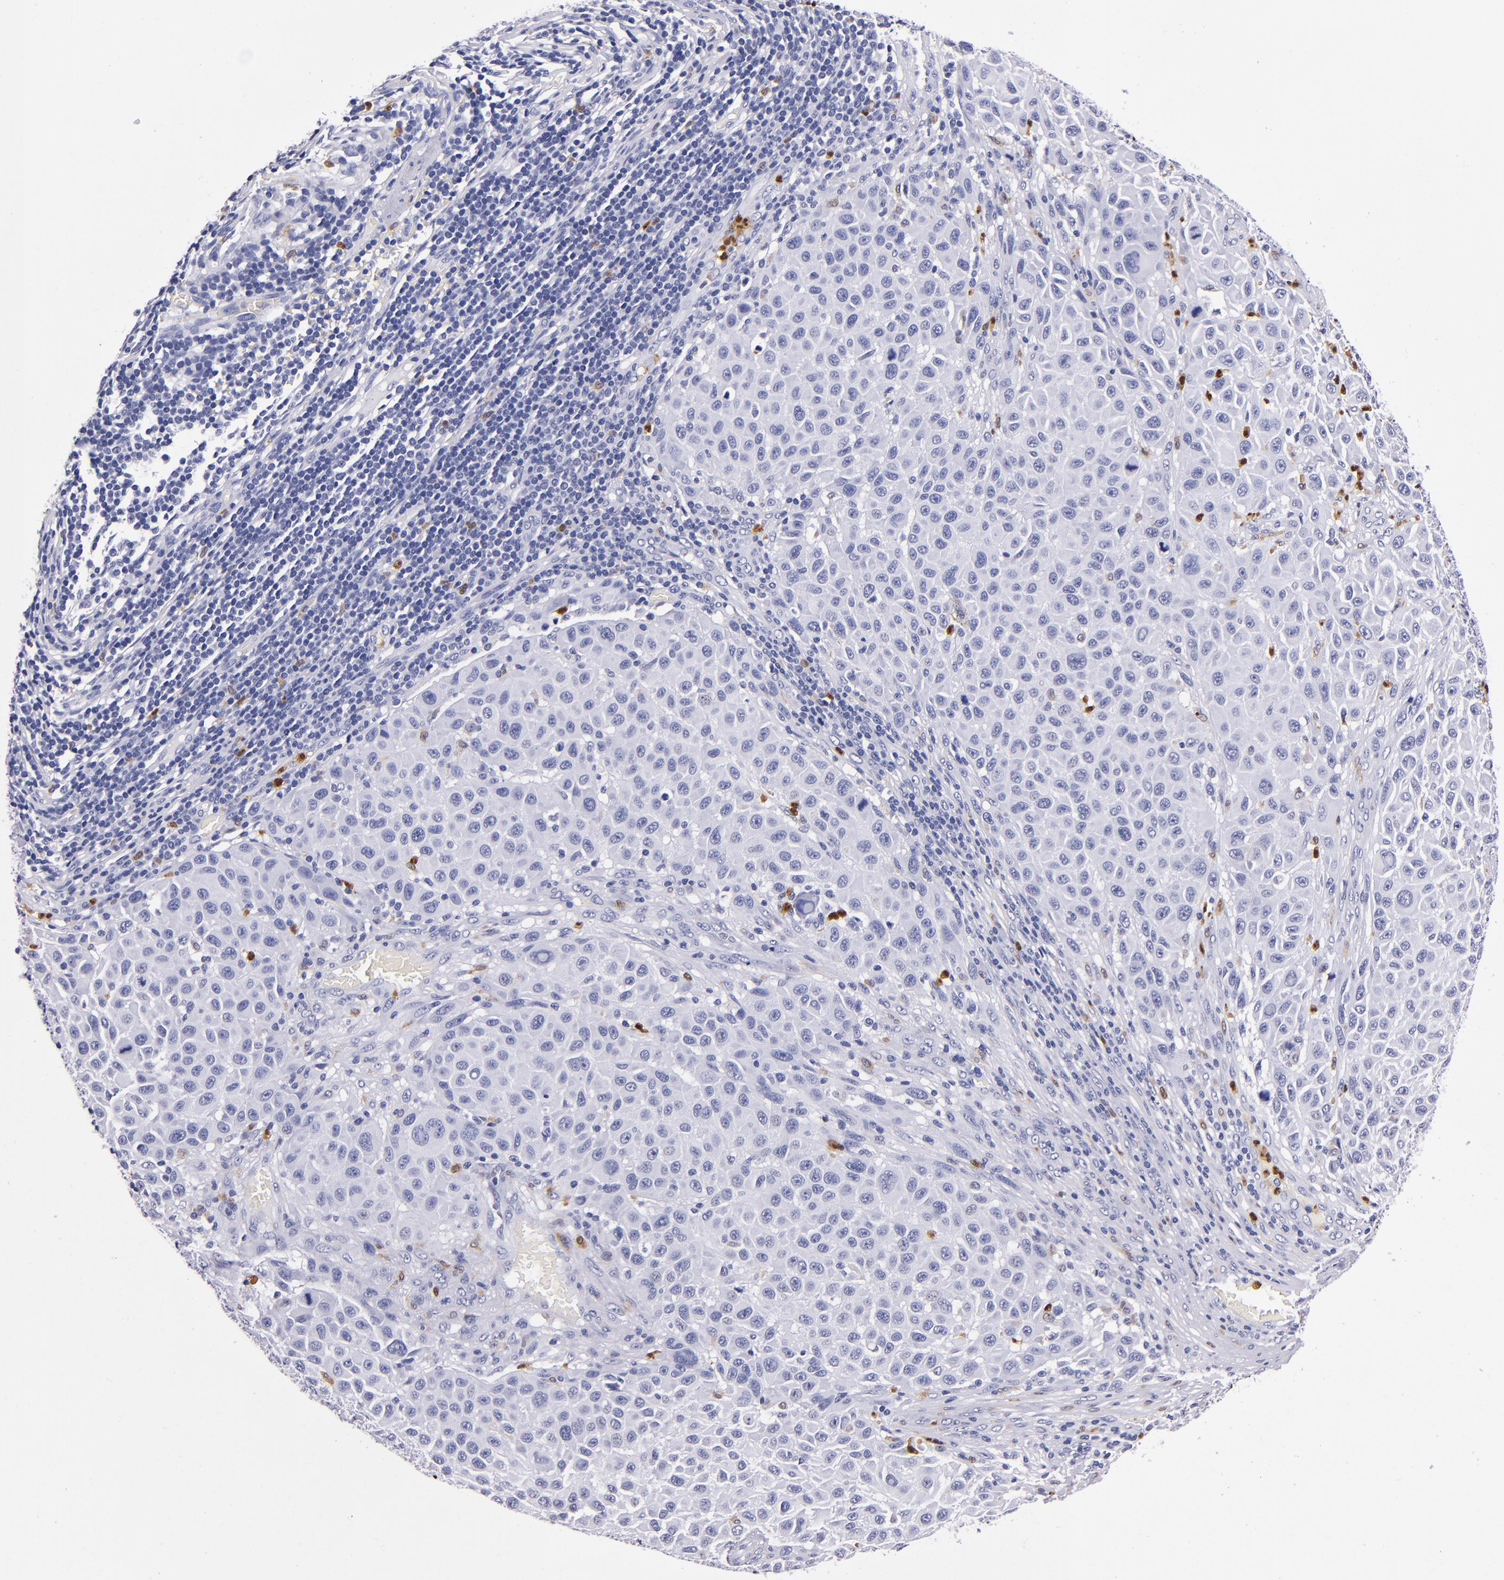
{"staining": {"intensity": "negative", "quantity": "none", "location": "none"}, "tissue": "melanoma", "cell_type": "Tumor cells", "image_type": "cancer", "snomed": [{"axis": "morphology", "description": "Malignant melanoma, Metastatic site"}, {"axis": "topography", "description": "Lymph node"}], "caption": "Tumor cells are negative for brown protein staining in malignant melanoma (metastatic site).", "gene": "S100A8", "patient": {"sex": "male", "age": 61}}